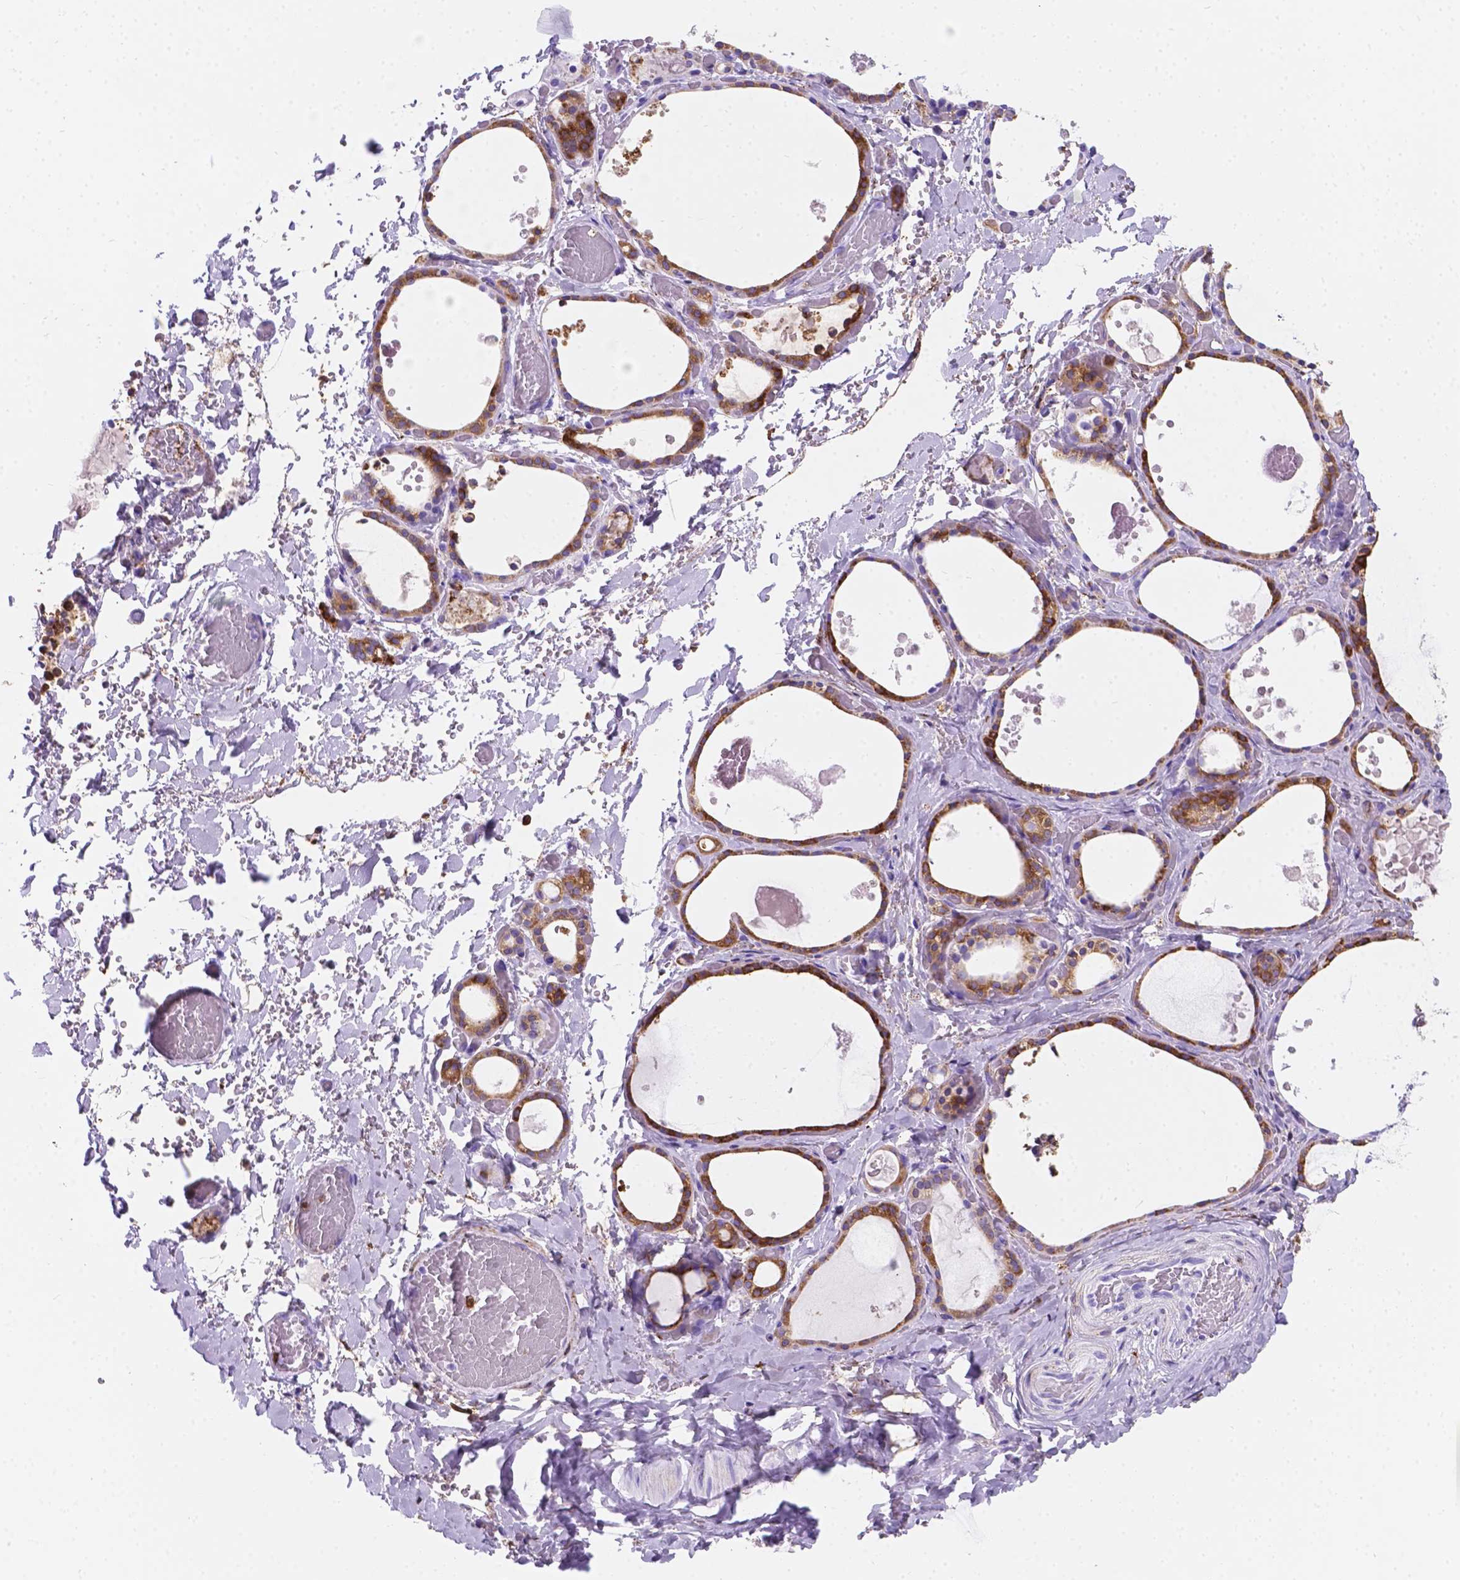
{"staining": {"intensity": "strong", "quantity": "25%-75%", "location": "cytoplasmic/membranous"}, "tissue": "thyroid gland", "cell_type": "Glandular cells", "image_type": "normal", "snomed": [{"axis": "morphology", "description": "Normal tissue, NOS"}, {"axis": "topography", "description": "Thyroid gland"}], "caption": "Strong cytoplasmic/membranous protein expression is present in about 25%-75% of glandular cells in thyroid gland.", "gene": "MACF1", "patient": {"sex": "female", "age": 56}}